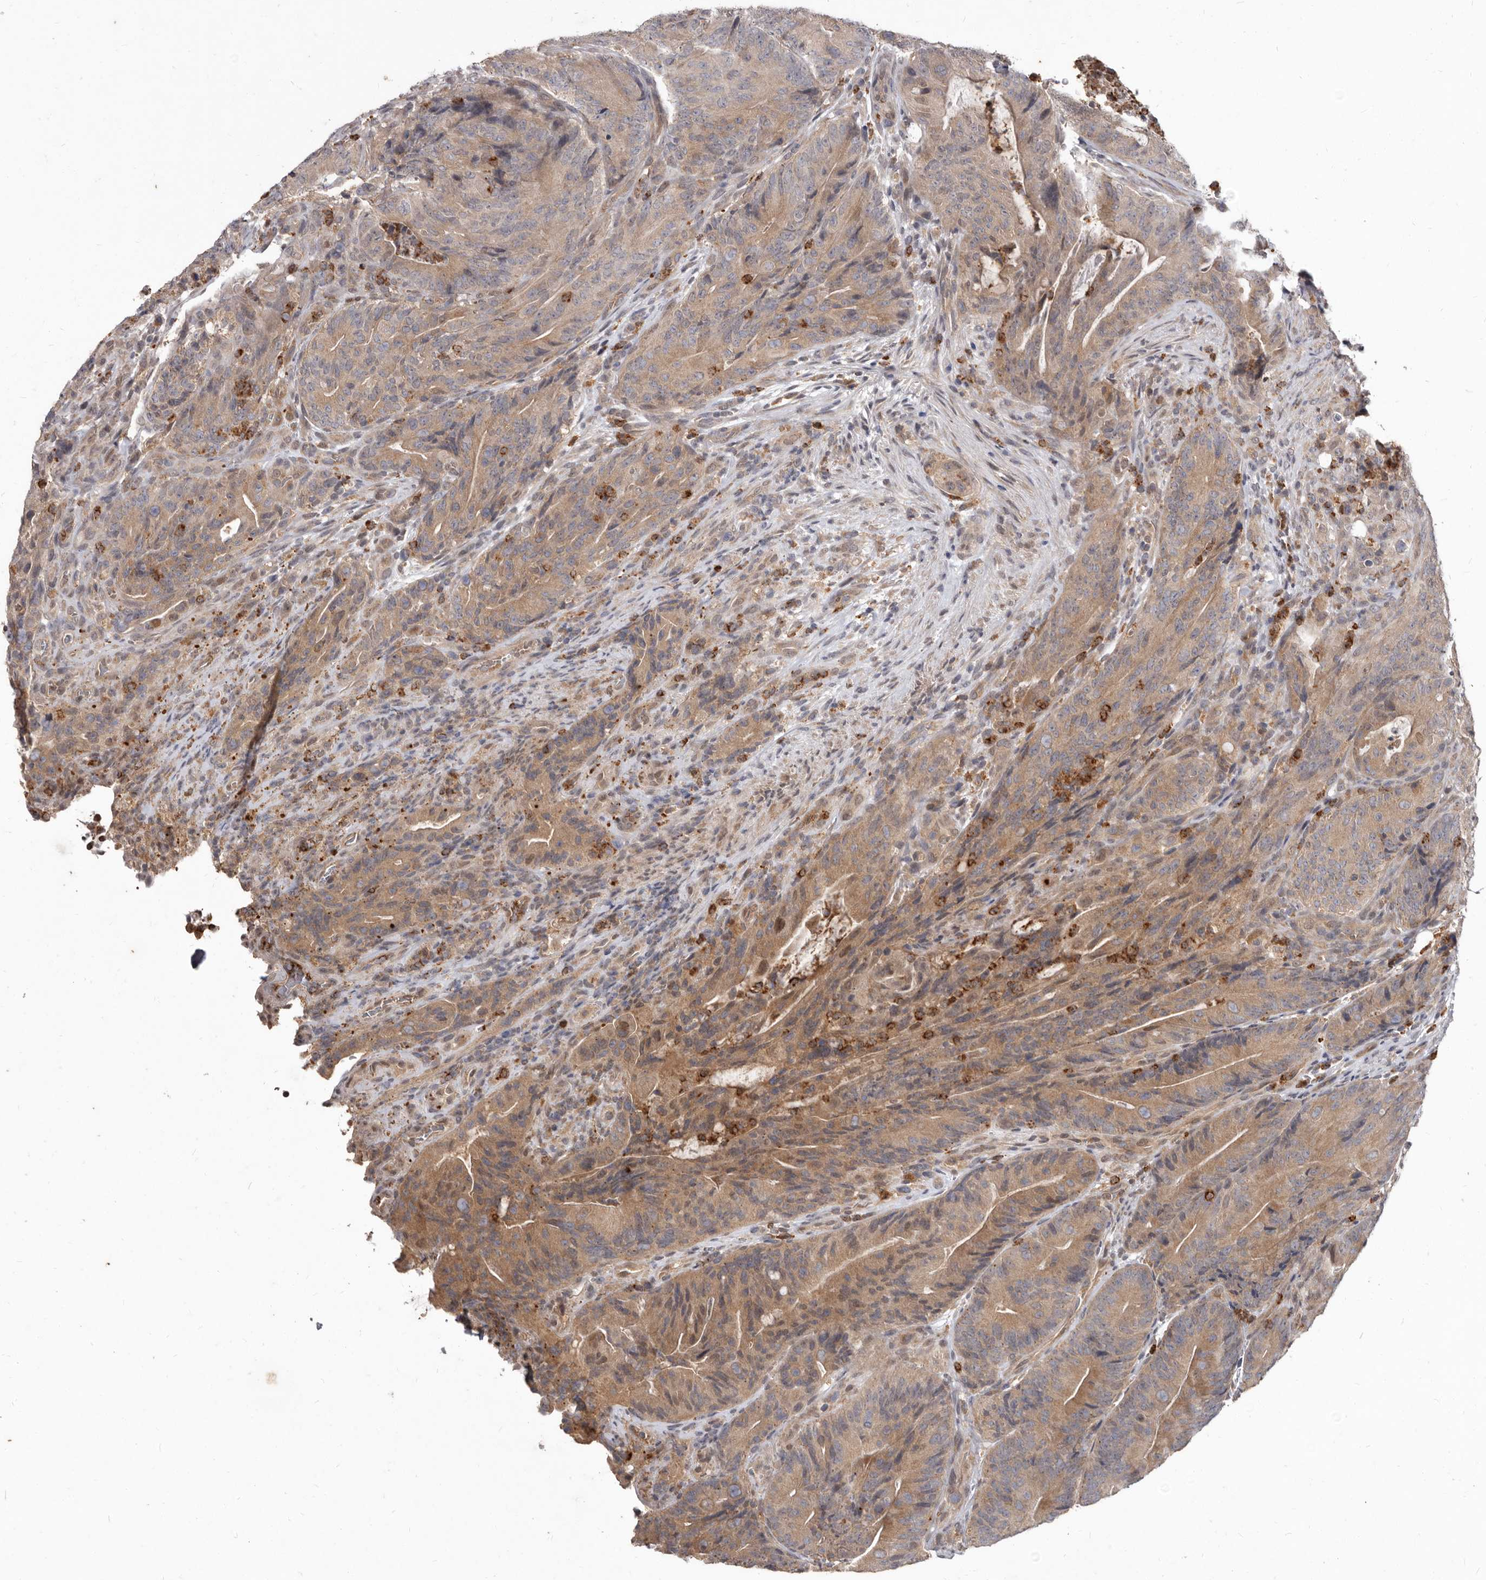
{"staining": {"intensity": "moderate", "quantity": ">75%", "location": "cytoplasmic/membranous"}, "tissue": "colorectal cancer", "cell_type": "Tumor cells", "image_type": "cancer", "snomed": [{"axis": "morphology", "description": "Normal tissue, NOS"}, {"axis": "topography", "description": "Colon"}], "caption": "IHC image of human colorectal cancer stained for a protein (brown), which displays medium levels of moderate cytoplasmic/membranous staining in approximately >75% of tumor cells.", "gene": "ACLY", "patient": {"sex": "female", "age": 82}}